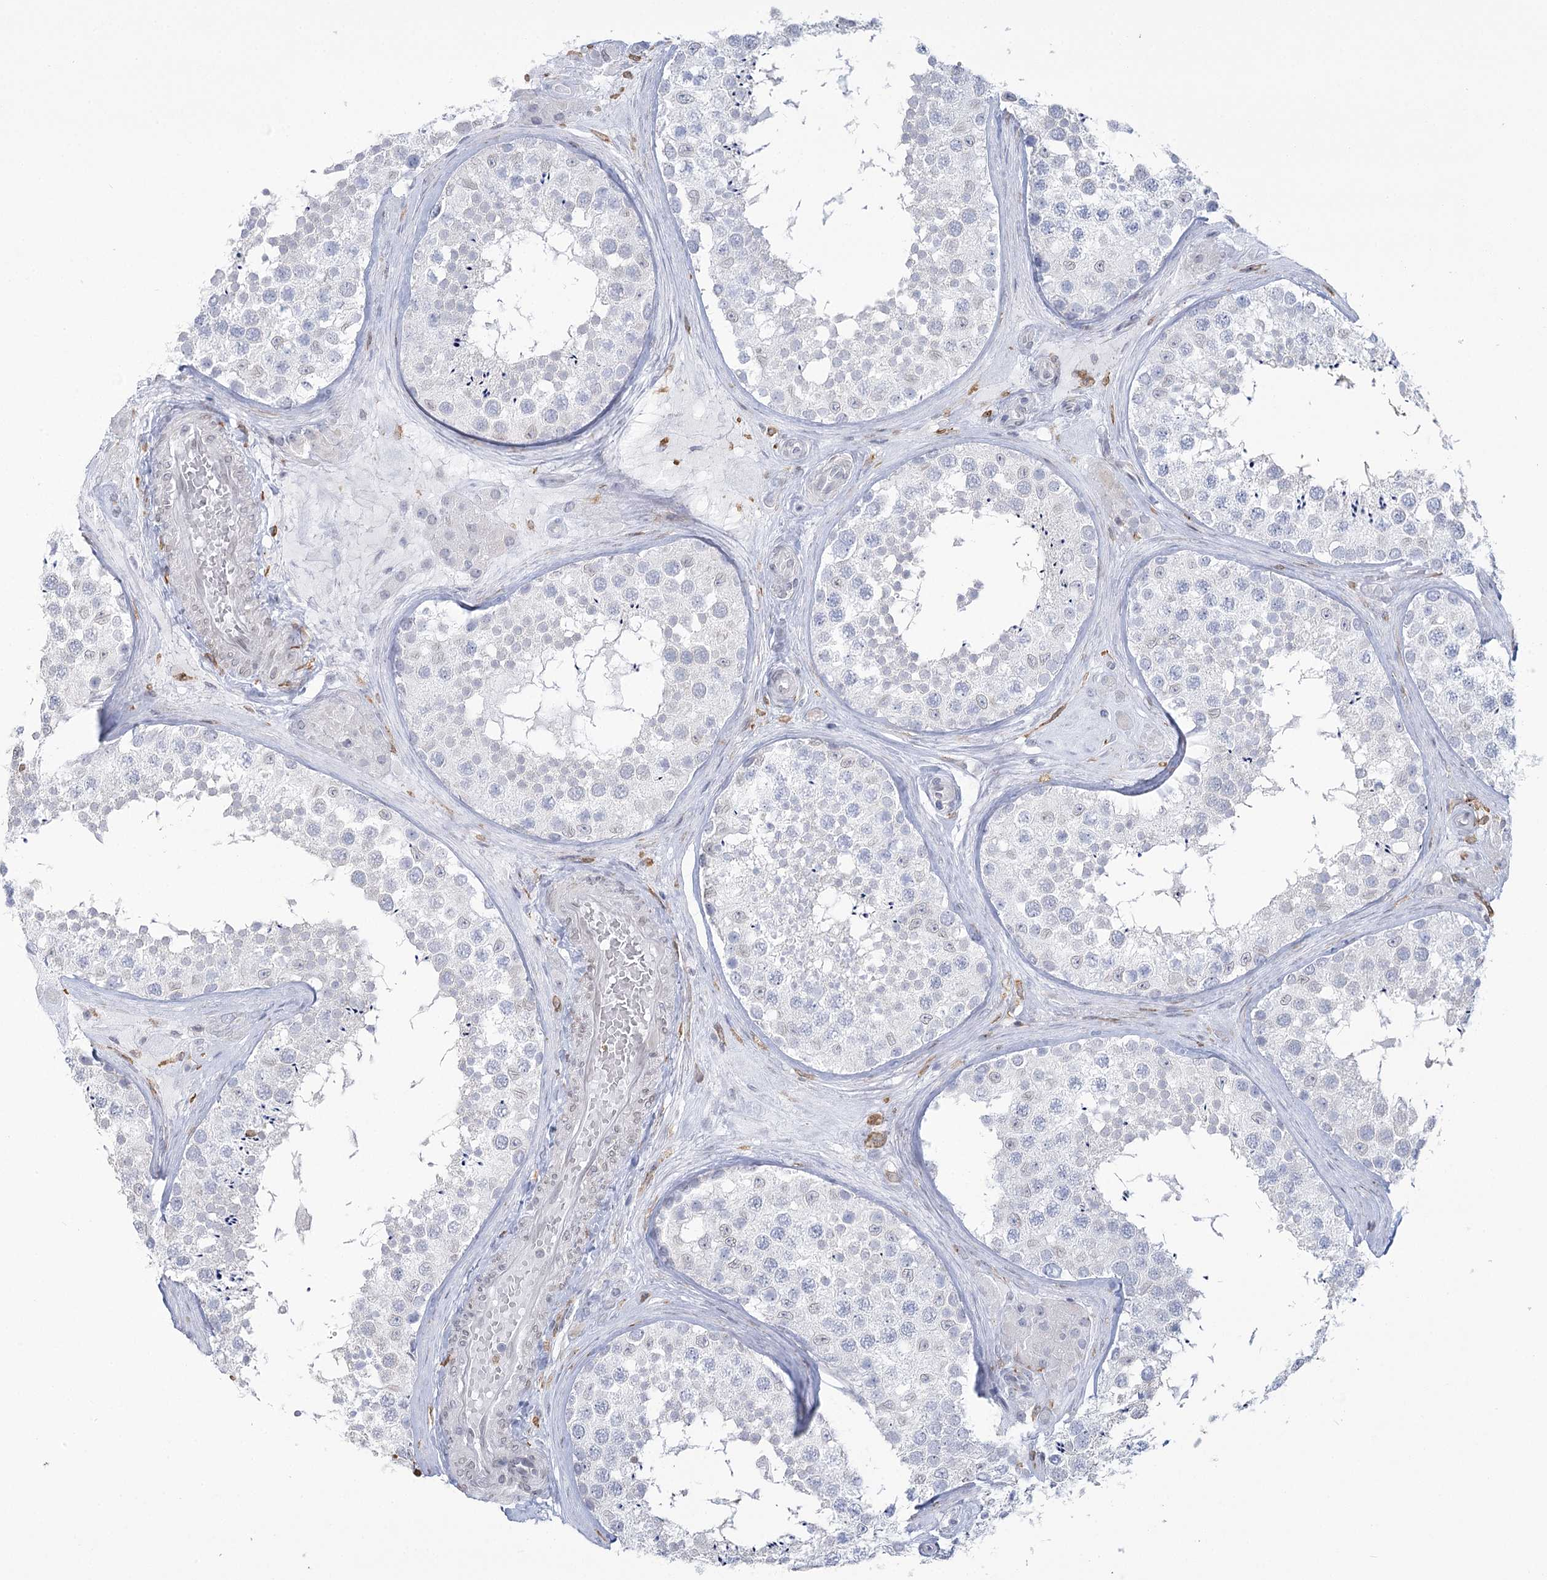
{"staining": {"intensity": "negative", "quantity": "none", "location": "none"}, "tissue": "testis", "cell_type": "Cells in seminiferous ducts", "image_type": "normal", "snomed": [{"axis": "morphology", "description": "Normal tissue, NOS"}, {"axis": "topography", "description": "Testis"}], "caption": "Immunohistochemistry micrograph of unremarkable testis: testis stained with DAB reveals no significant protein positivity in cells in seminiferous ducts.", "gene": "C11orf1", "patient": {"sex": "male", "age": 46}}